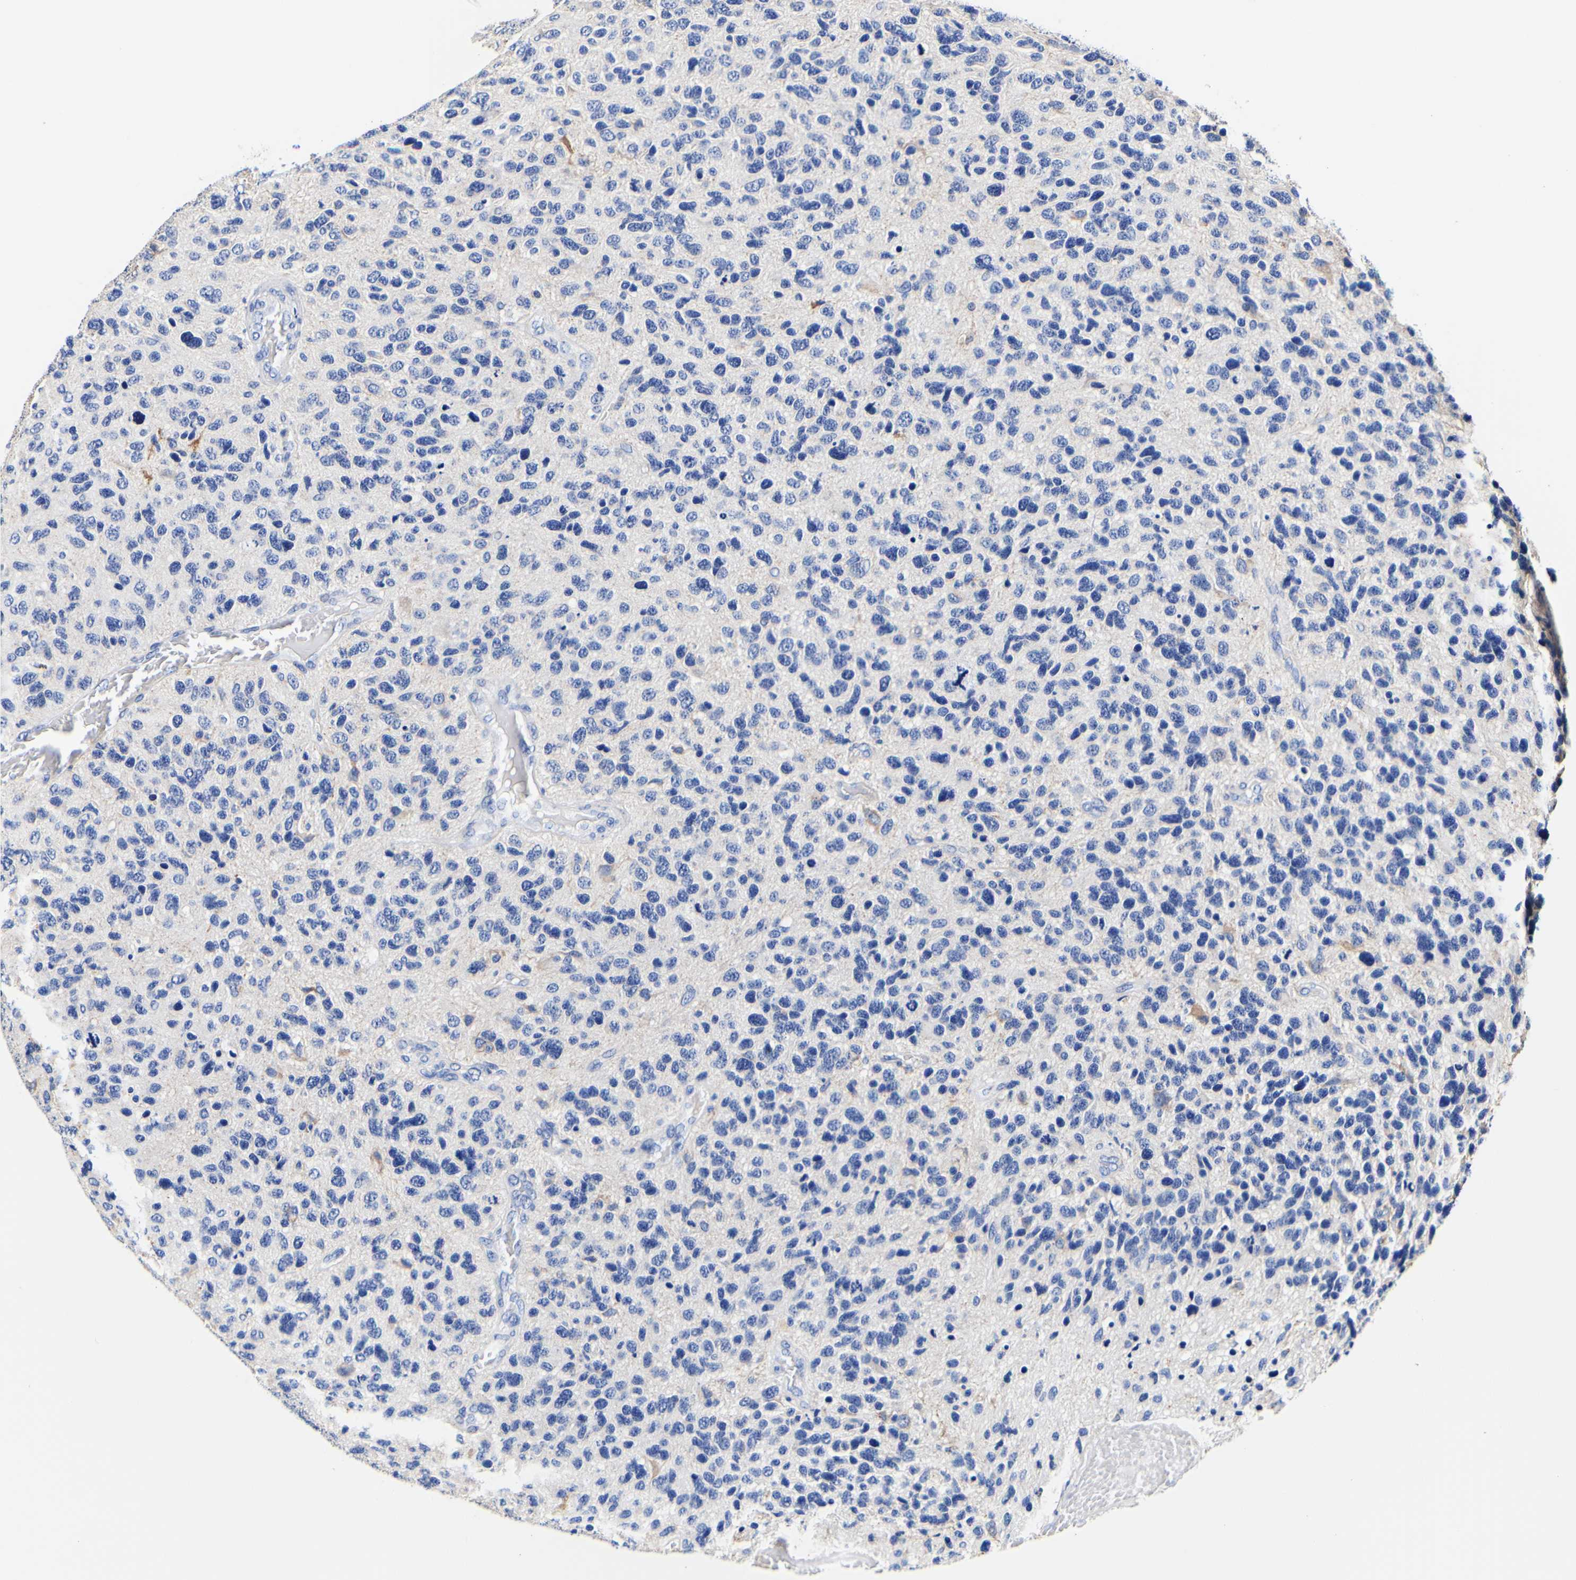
{"staining": {"intensity": "weak", "quantity": "<25%", "location": "cytoplasmic/membranous"}, "tissue": "glioma", "cell_type": "Tumor cells", "image_type": "cancer", "snomed": [{"axis": "morphology", "description": "Glioma, malignant, High grade"}, {"axis": "topography", "description": "Brain"}], "caption": "High power microscopy image of an immunohistochemistry histopathology image of high-grade glioma (malignant), revealing no significant staining in tumor cells.", "gene": "CAMK4", "patient": {"sex": "female", "age": 58}}